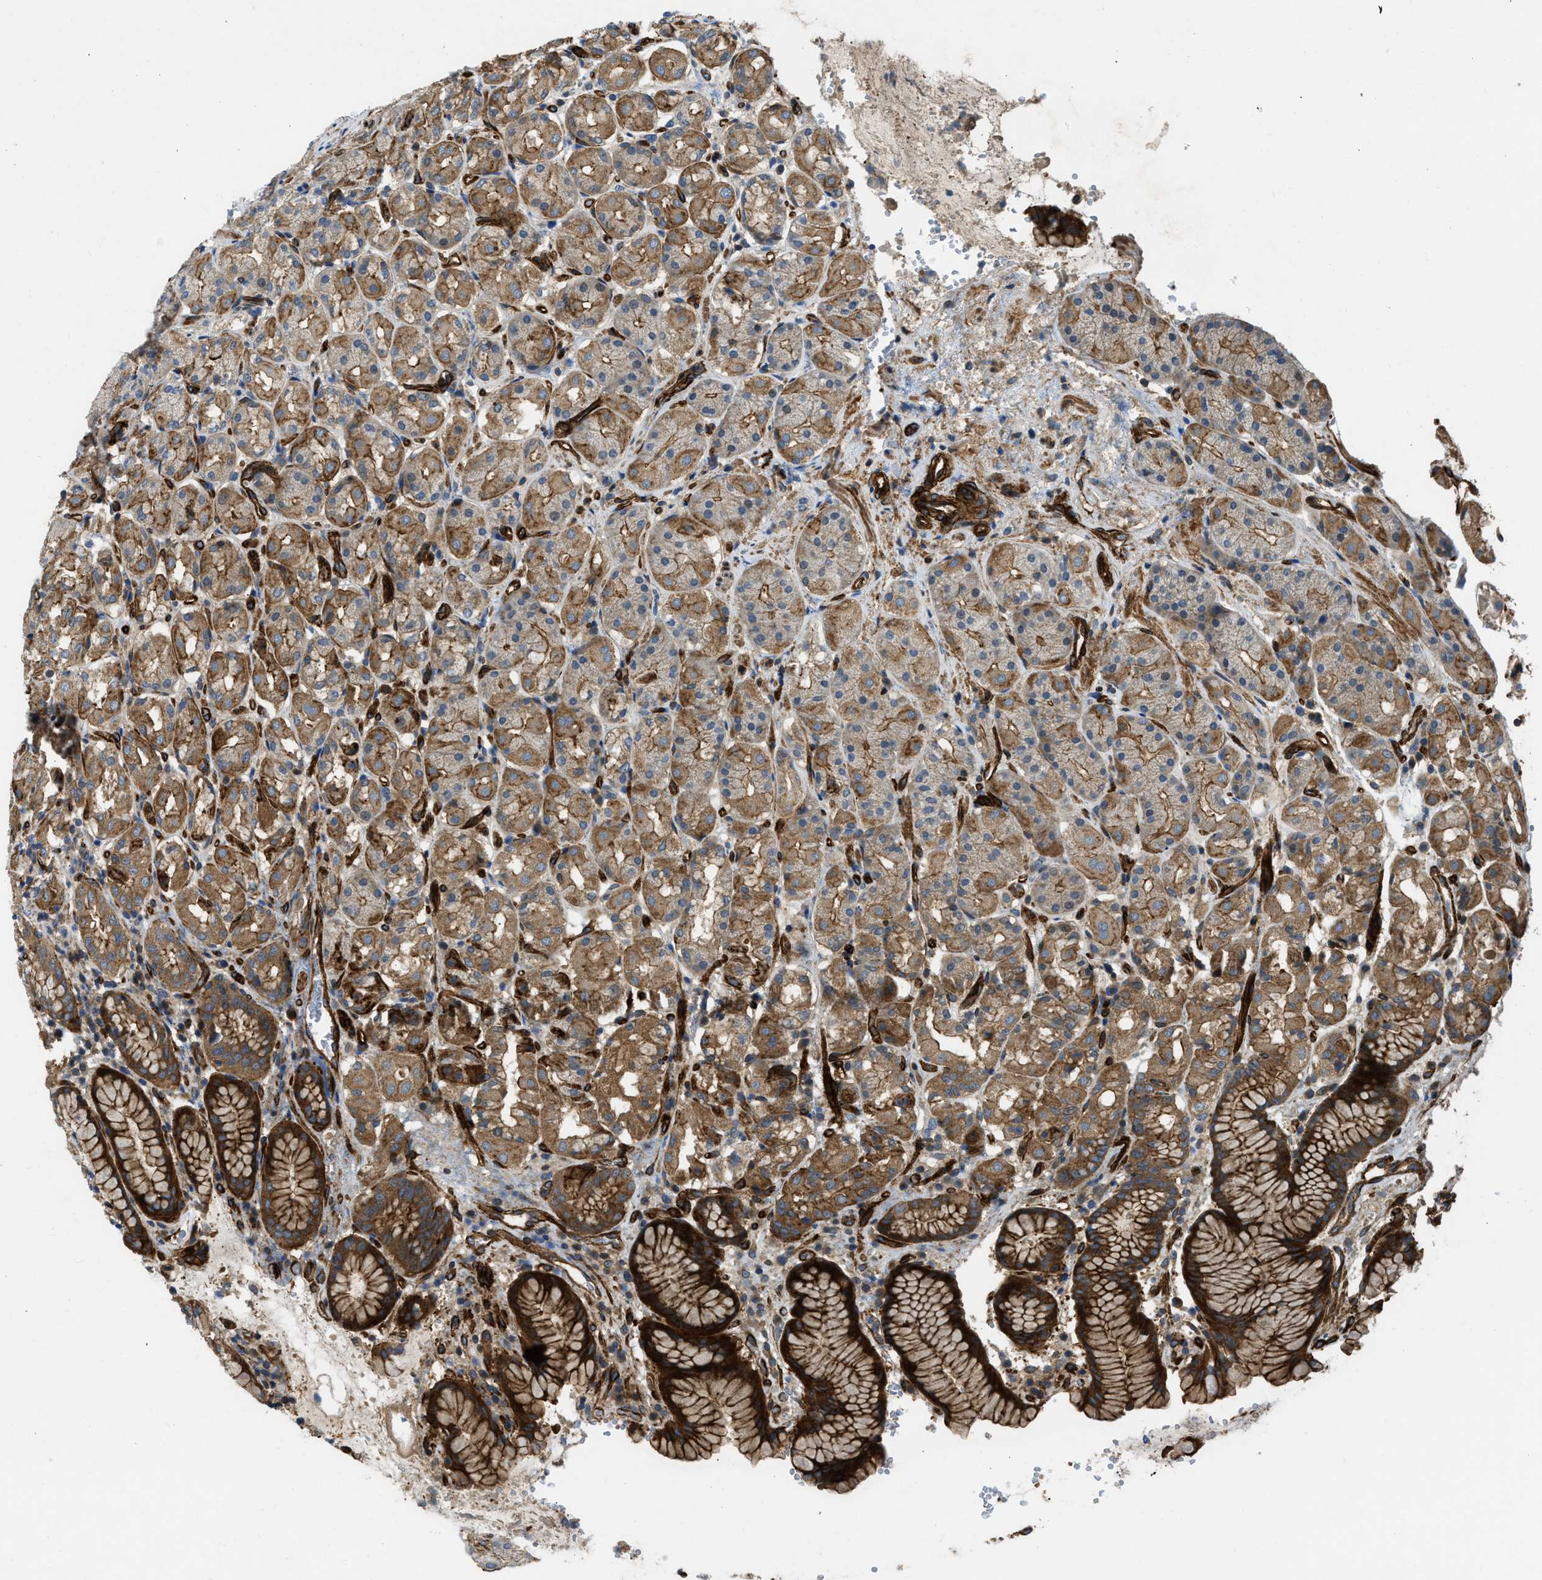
{"staining": {"intensity": "strong", "quantity": ">75%", "location": "cytoplasmic/membranous"}, "tissue": "stomach", "cell_type": "Glandular cells", "image_type": "normal", "snomed": [{"axis": "morphology", "description": "Normal tissue, NOS"}, {"axis": "topography", "description": "Stomach"}, {"axis": "topography", "description": "Stomach, lower"}], "caption": "Immunohistochemistry (IHC) staining of unremarkable stomach, which exhibits high levels of strong cytoplasmic/membranous positivity in approximately >75% of glandular cells indicating strong cytoplasmic/membranous protein staining. The staining was performed using DAB (3,3'-diaminobenzidine) (brown) for protein detection and nuclei were counterstained in hematoxylin (blue).", "gene": "NYNRIN", "patient": {"sex": "female", "age": 56}}